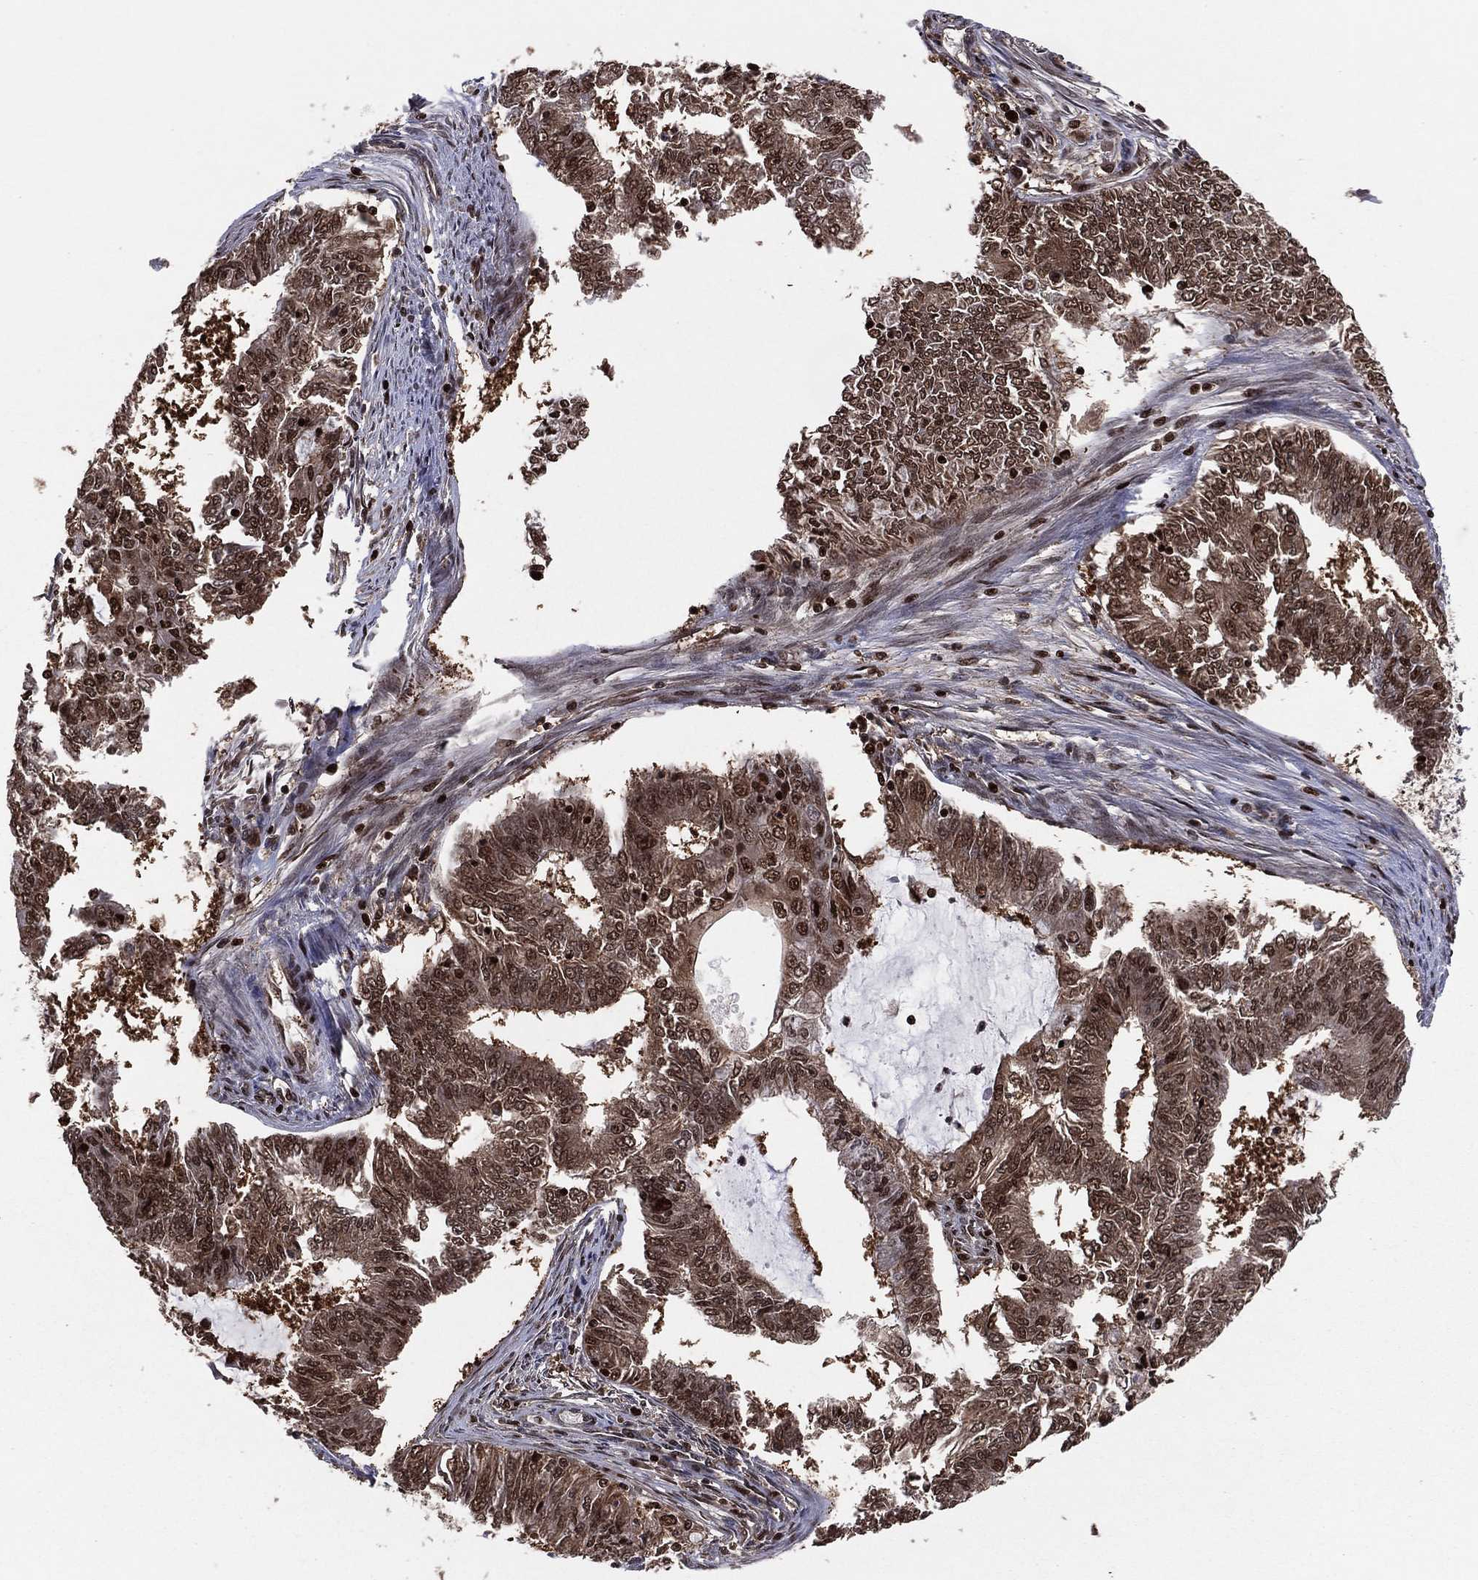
{"staining": {"intensity": "strong", "quantity": ">75%", "location": "cytoplasmic/membranous,nuclear"}, "tissue": "endometrial cancer", "cell_type": "Tumor cells", "image_type": "cancer", "snomed": [{"axis": "morphology", "description": "Adenocarcinoma, NOS"}, {"axis": "topography", "description": "Endometrium"}], "caption": "Adenocarcinoma (endometrial) stained with IHC demonstrates strong cytoplasmic/membranous and nuclear positivity in about >75% of tumor cells.", "gene": "PSMA1", "patient": {"sex": "female", "age": 62}}